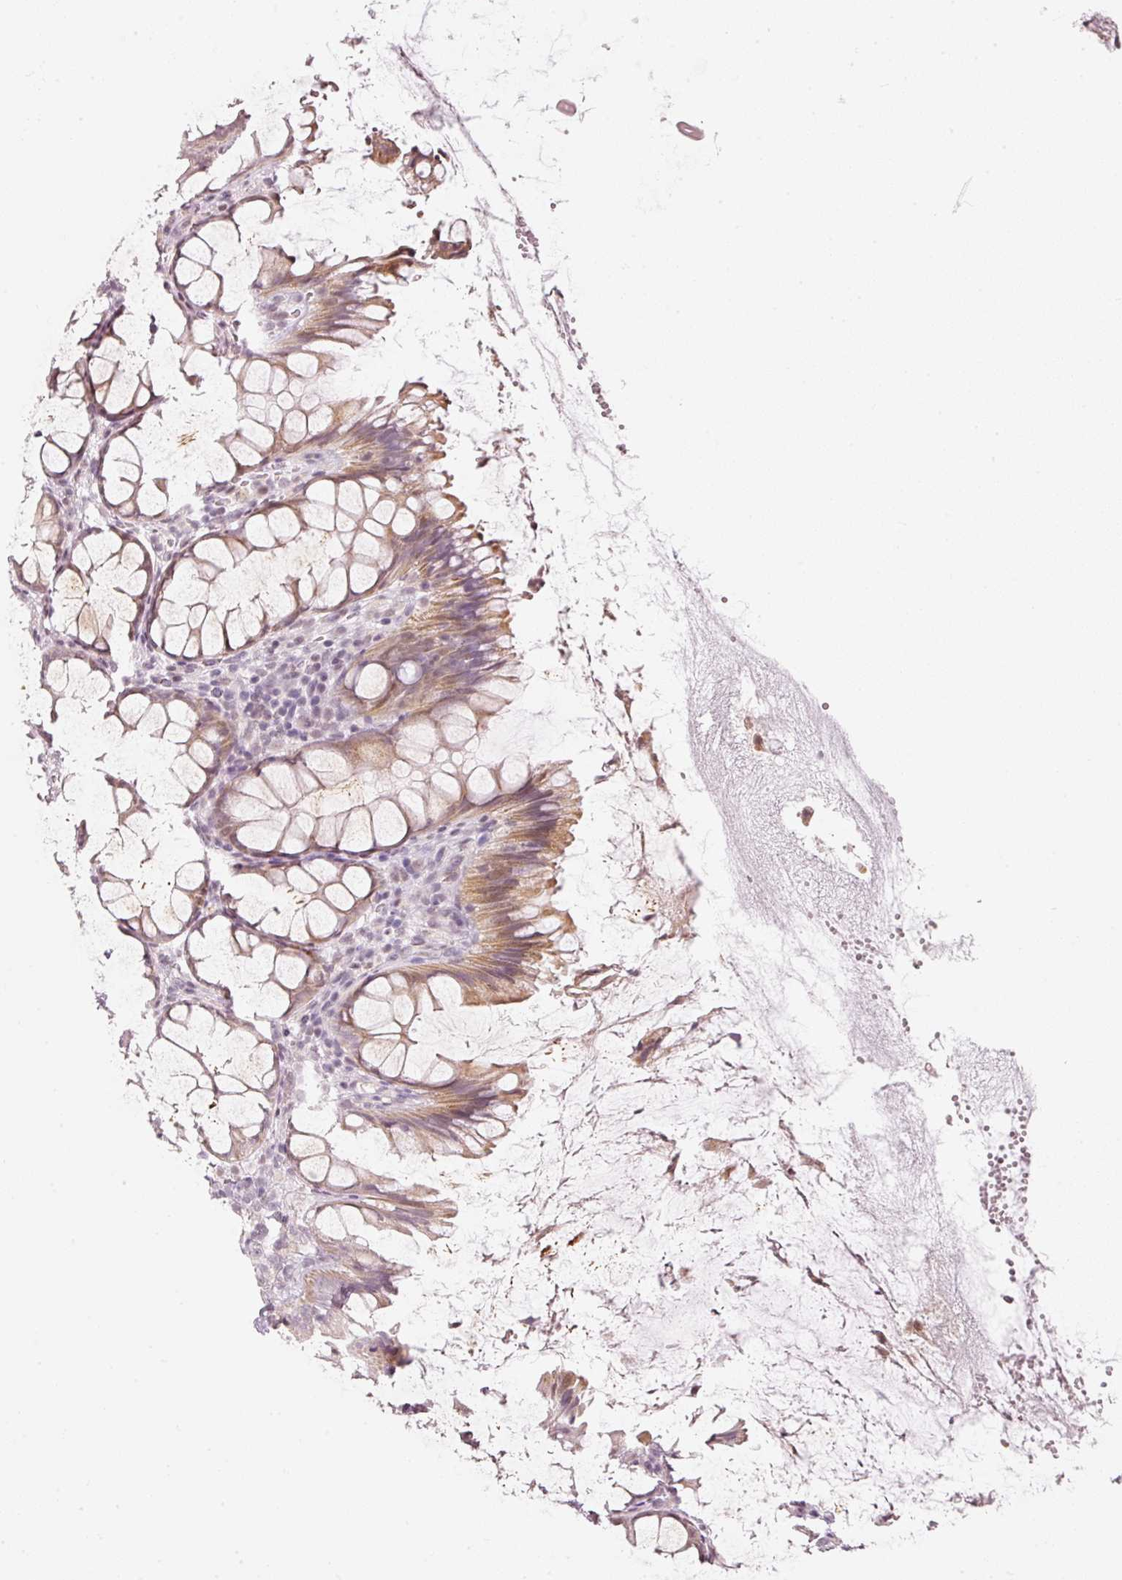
{"staining": {"intensity": "moderate", "quantity": ">75%", "location": "cytoplasmic/membranous"}, "tissue": "rectum", "cell_type": "Glandular cells", "image_type": "normal", "snomed": [{"axis": "morphology", "description": "Normal tissue, NOS"}, {"axis": "topography", "description": "Rectum"}], "caption": "A high-resolution histopathology image shows IHC staining of unremarkable rectum, which exhibits moderate cytoplasmic/membranous positivity in approximately >75% of glandular cells. (Brightfield microscopy of DAB IHC at high magnification).", "gene": "NRDE2", "patient": {"sex": "female", "age": 67}}